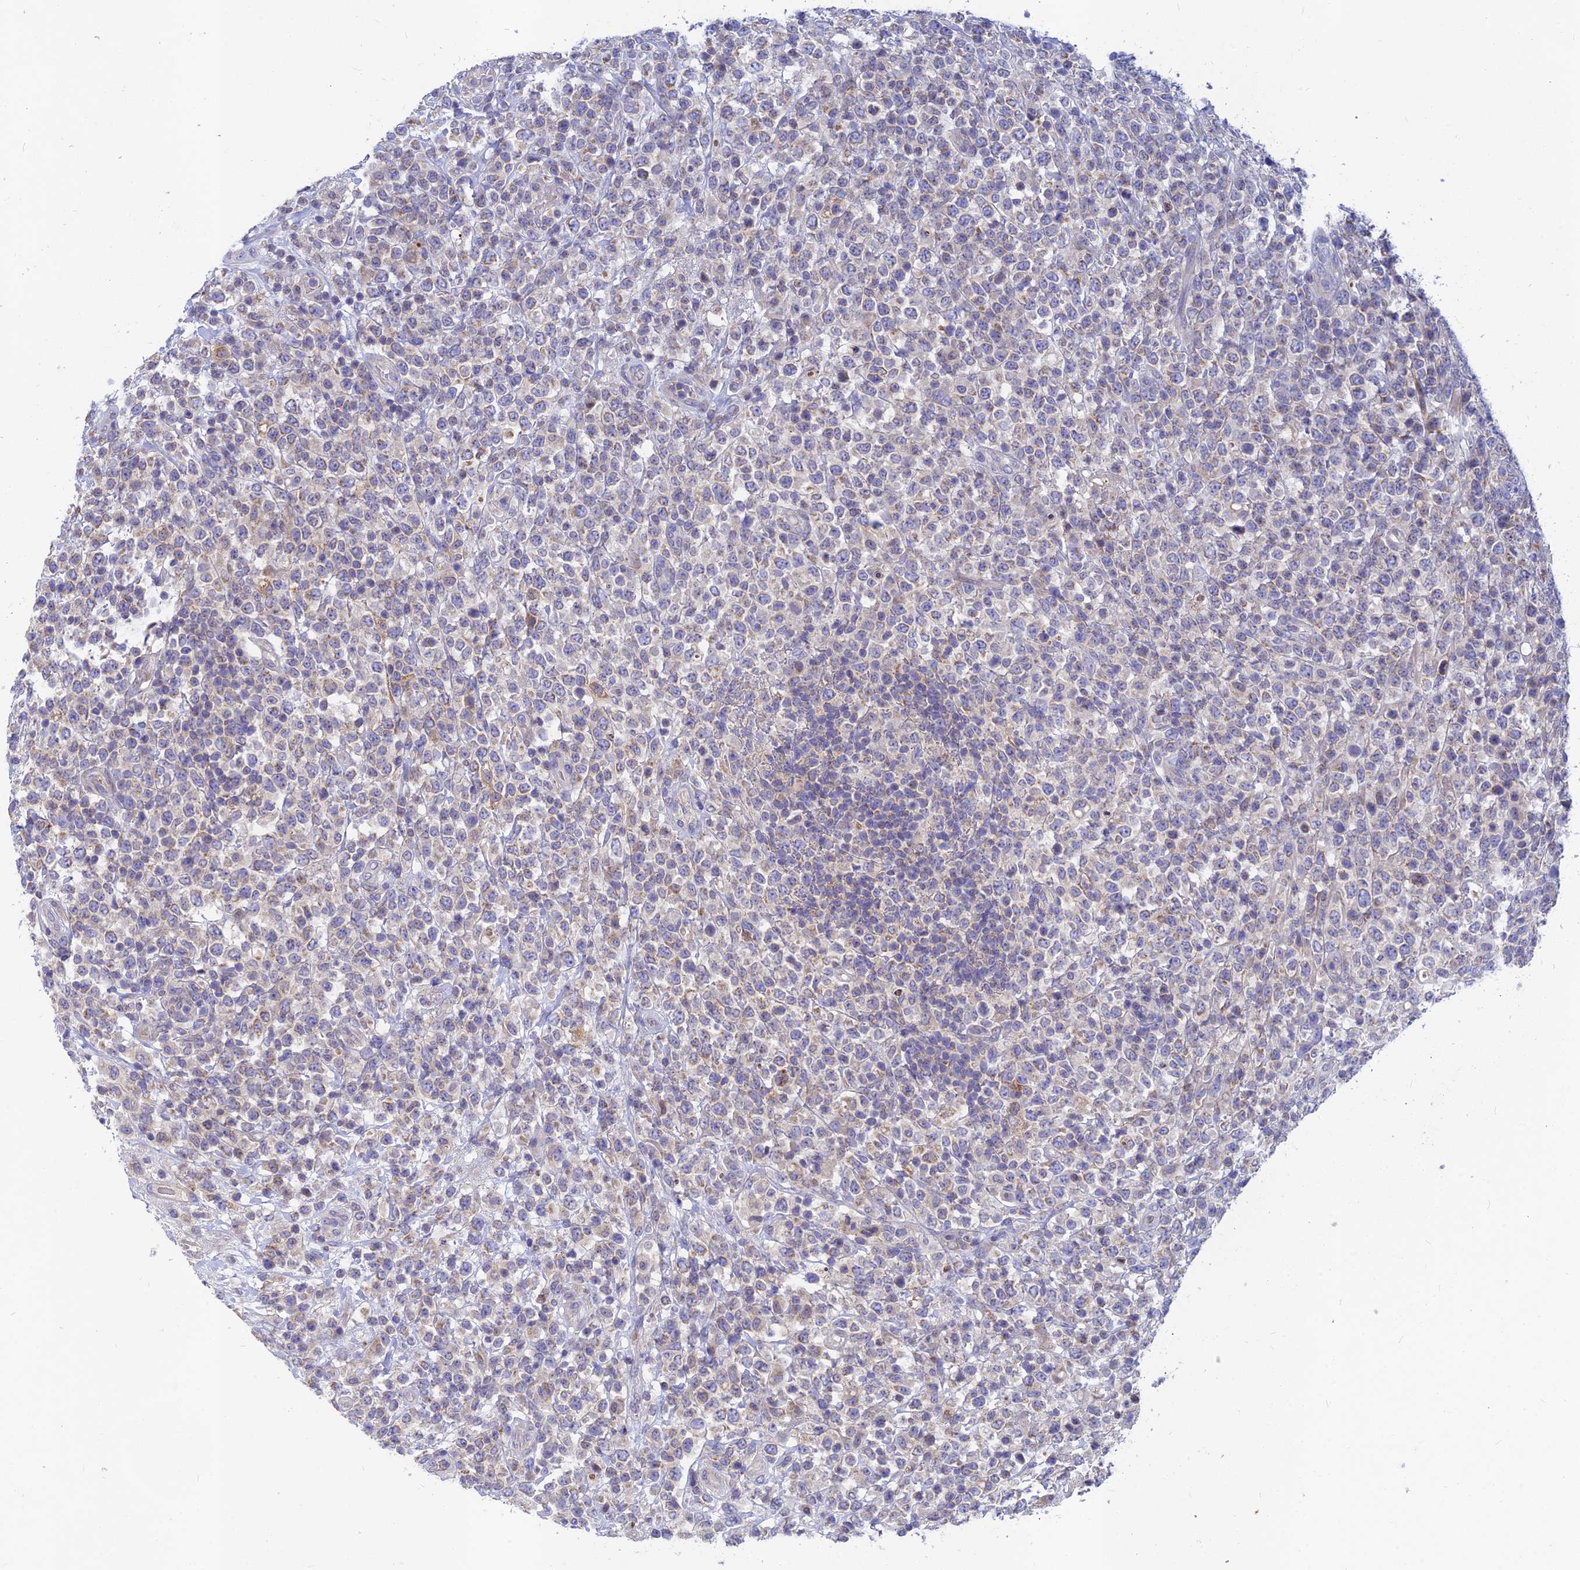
{"staining": {"intensity": "weak", "quantity": "<25%", "location": "cytoplasmic/membranous"}, "tissue": "lymphoma", "cell_type": "Tumor cells", "image_type": "cancer", "snomed": [{"axis": "morphology", "description": "Malignant lymphoma, non-Hodgkin's type, High grade"}, {"axis": "topography", "description": "Colon"}], "caption": "The immunohistochemistry photomicrograph has no significant staining in tumor cells of high-grade malignant lymphoma, non-Hodgkin's type tissue. Brightfield microscopy of immunohistochemistry stained with DAB (3,3'-diaminobenzidine) (brown) and hematoxylin (blue), captured at high magnification.", "gene": "CACNA1B", "patient": {"sex": "female", "age": 53}}